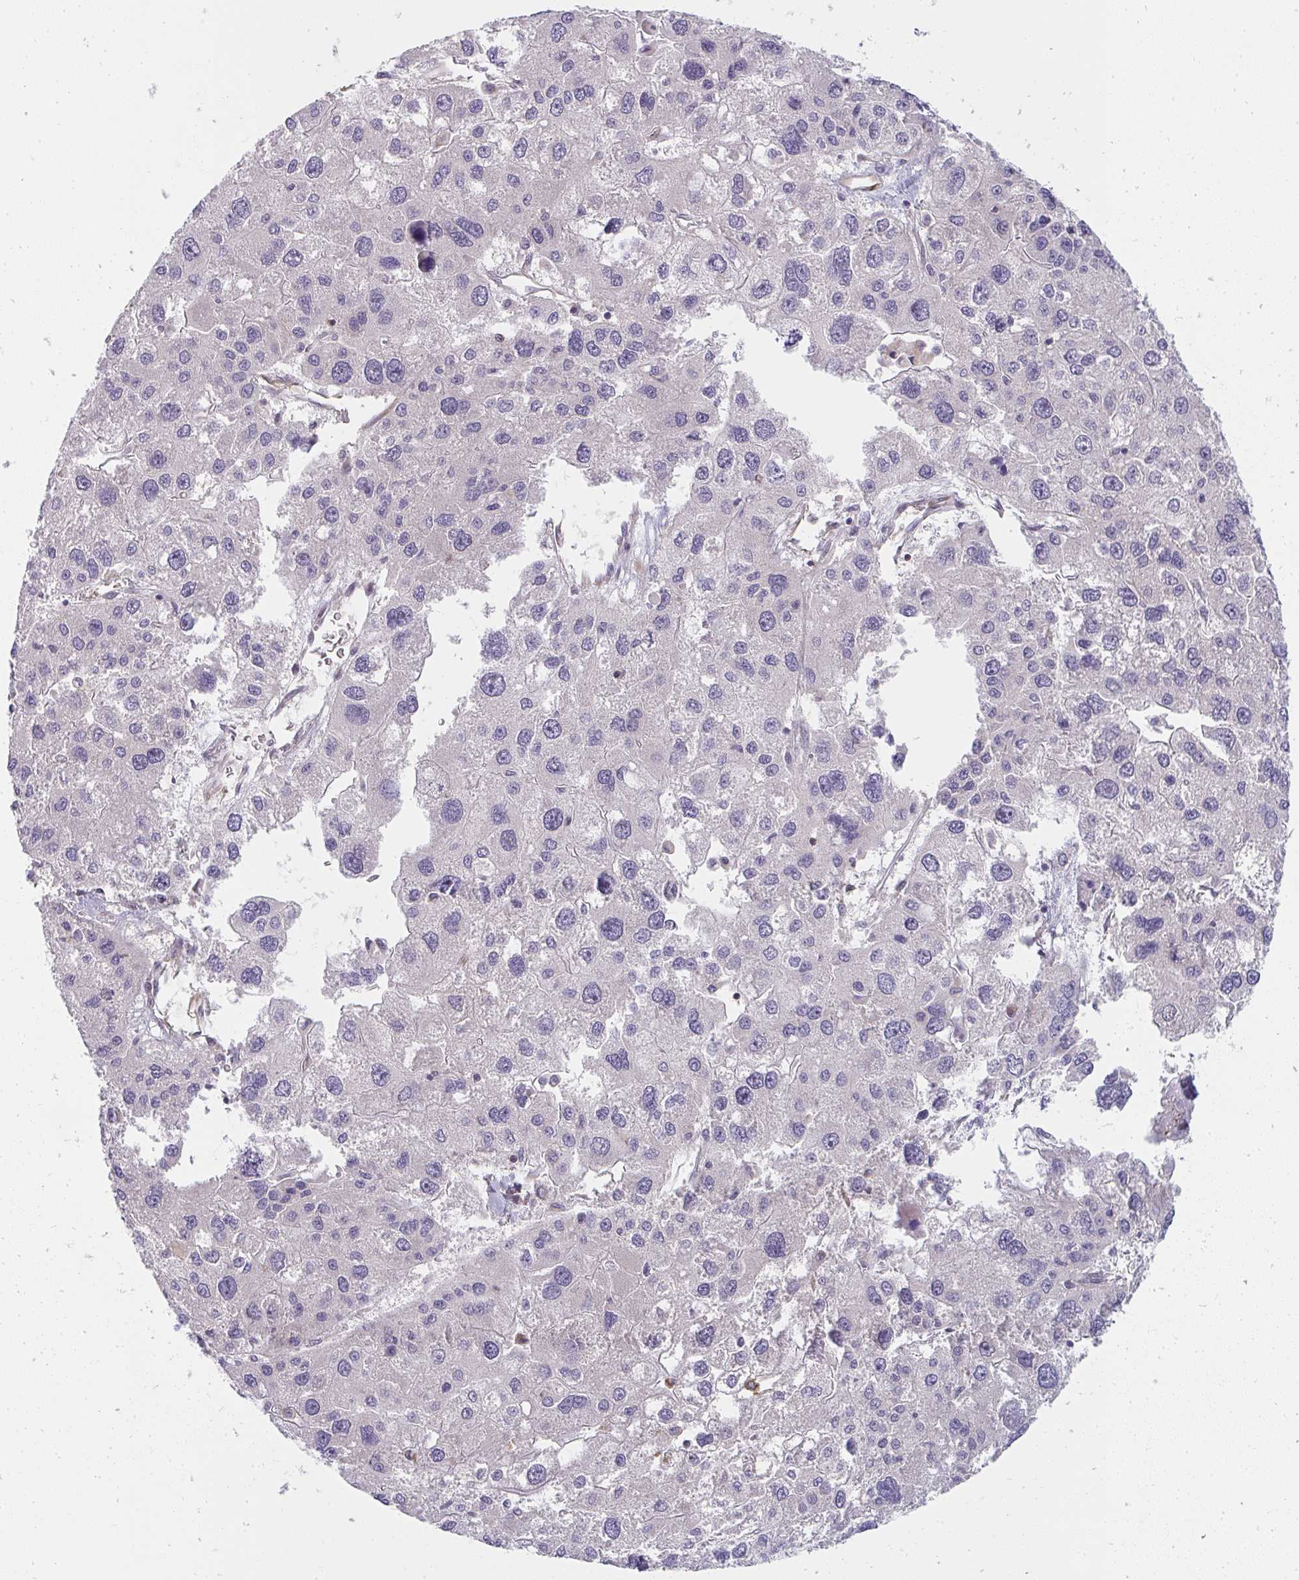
{"staining": {"intensity": "negative", "quantity": "none", "location": "none"}, "tissue": "liver cancer", "cell_type": "Tumor cells", "image_type": "cancer", "snomed": [{"axis": "morphology", "description": "Carcinoma, Hepatocellular, NOS"}, {"axis": "topography", "description": "Liver"}], "caption": "IHC histopathology image of neoplastic tissue: human liver hepatocellular carcinoma stained with DAB (3,3'-diaminobenzidine) shows no significant protein positivity in tumor cells.", "gene": "CSF3R", "patient": {"sex": "male", "age": 73}}